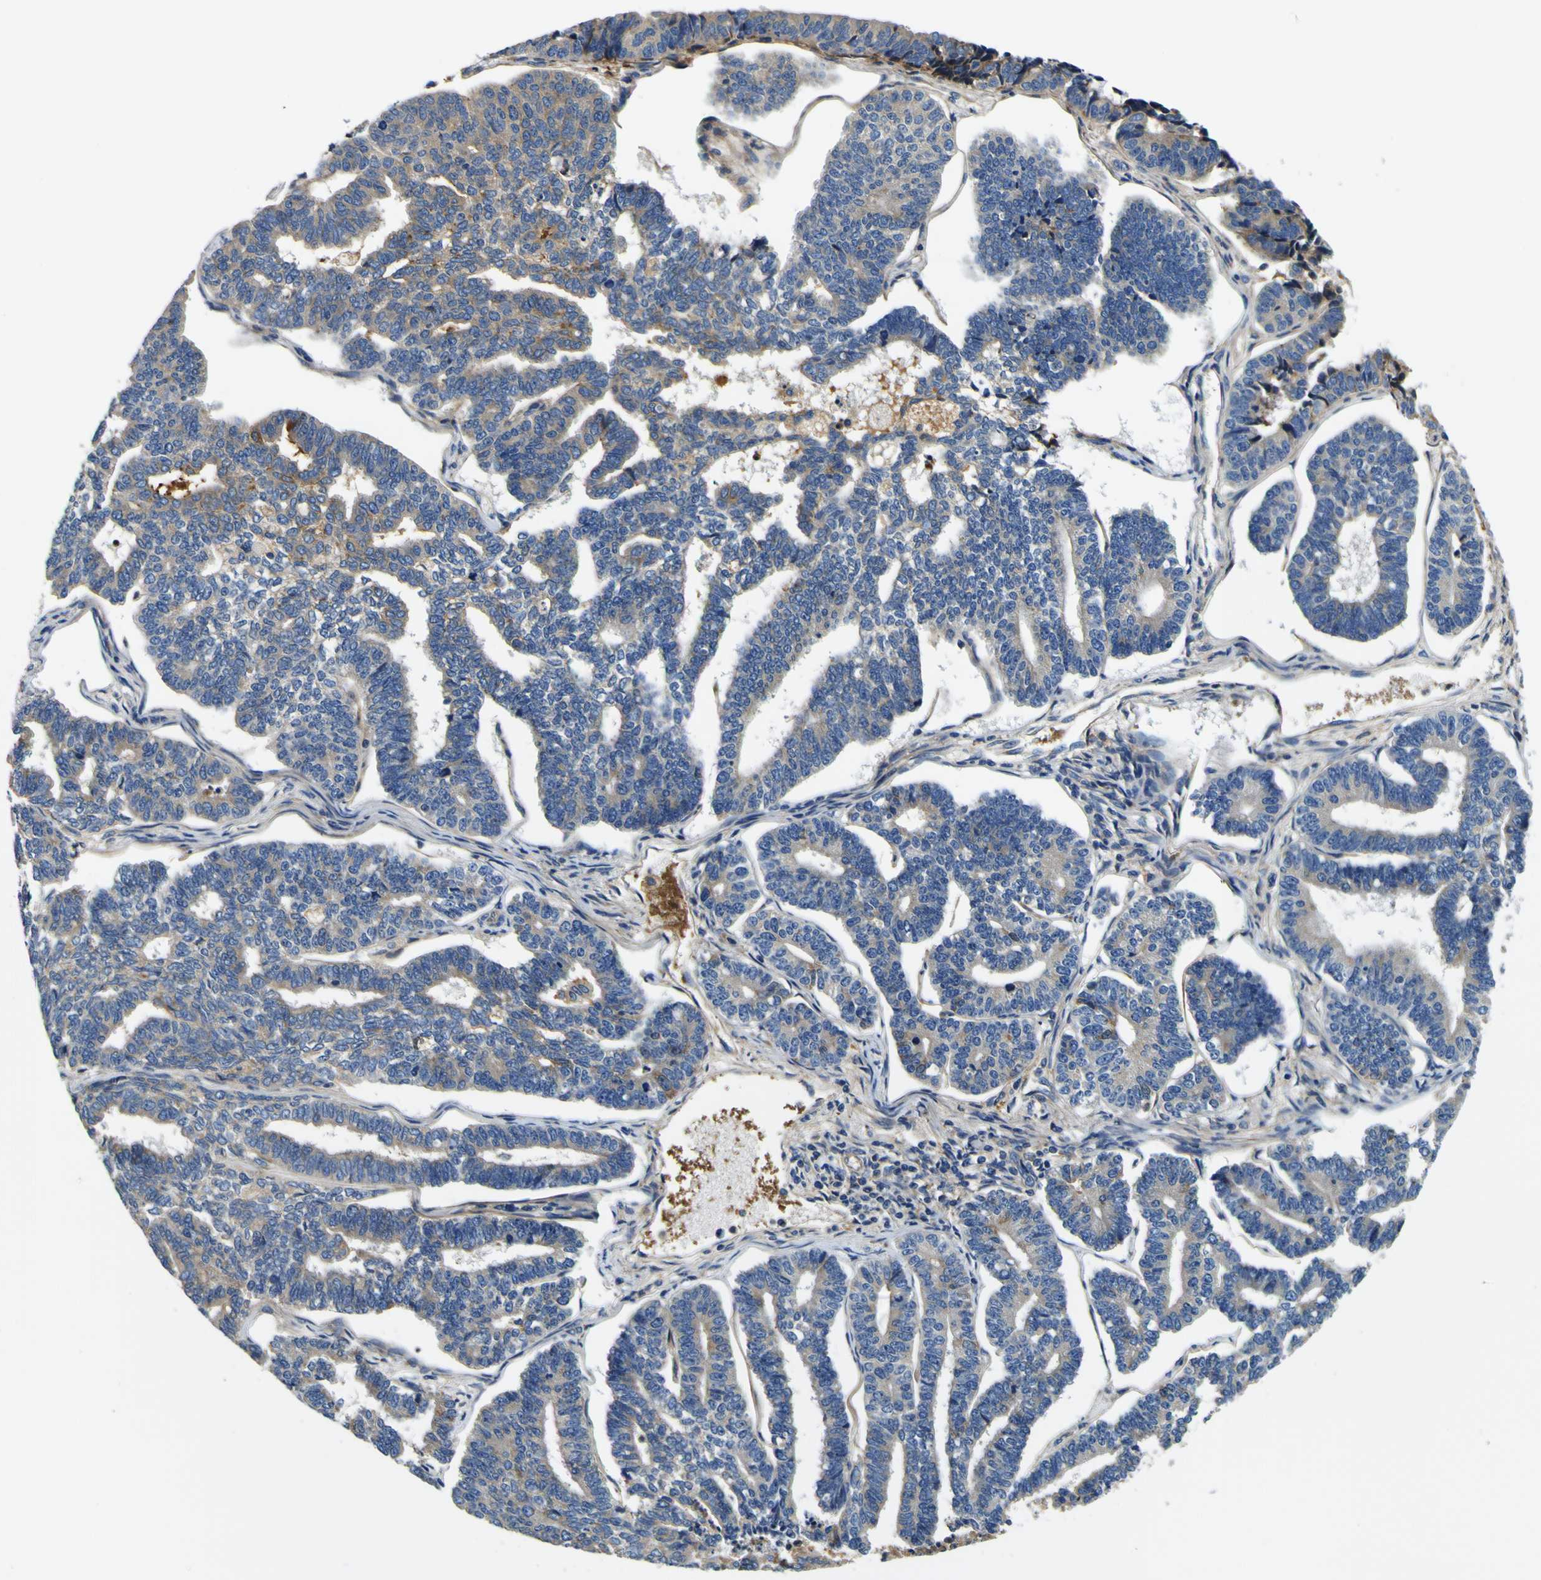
{"staining": {"intensity": "moderate", "quantity": "25%-75%", "location": "cytoplasmic/membranous"}, "tissue": "endometrial cancer", "cell_type": "Tumor cells", "image_type": "cancer", "snomed": [{"axis": "morphology", "description": "Adenocarcinoma, NOS"}, {"axis": "topography", "description": "Endometrium"}], "caption": "Protein expression by IHC displays moderate cytoplasmic/membranous expression in approximately 25%-75% of tumor cells in endometrial cancer. Using DAB (brown) and hematoxylin (blue) stains, captured at high magnification using brightfield microscopy.", "gene": "CLSTN1", "patient": {"sex": "female", "age": 70}}